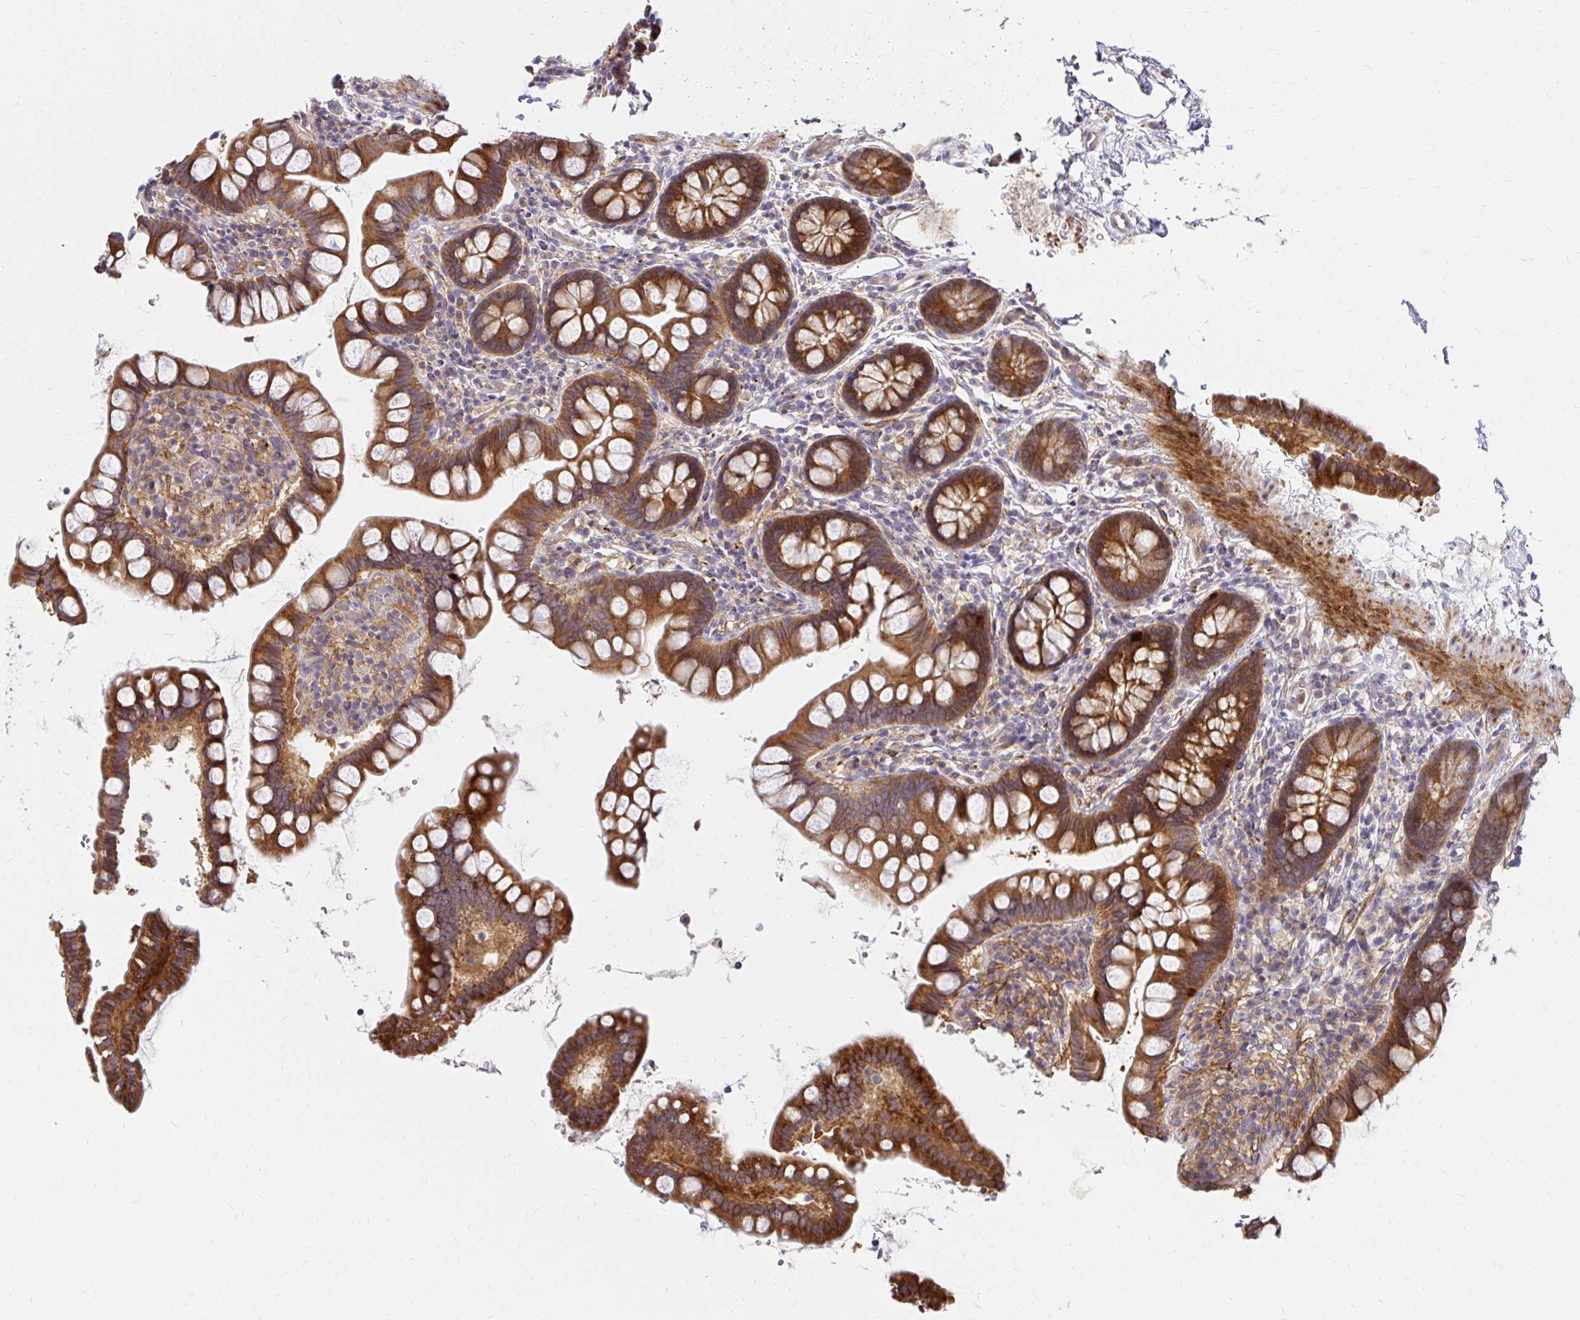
{"staining": {"intensity": "moderate", "quantity": ">75%", "location": "cytoplasmic/membranous"}, "tissue": "small intestine", "cell_type": "Glandular cells", "image_type": "normal", "snomed": [{"axis": "morphology", "description": "Normal tissue, NOS"}, {"axis": "topography", "description": "Small intestine"}], "caption": "Glandular cells display medium levels of moderate cytoplasmic/membranous expression in approximately >75% of cells in normal small intestine.", "gene": "ITGA2", "patient": {"sex": "female", "age": 84}}